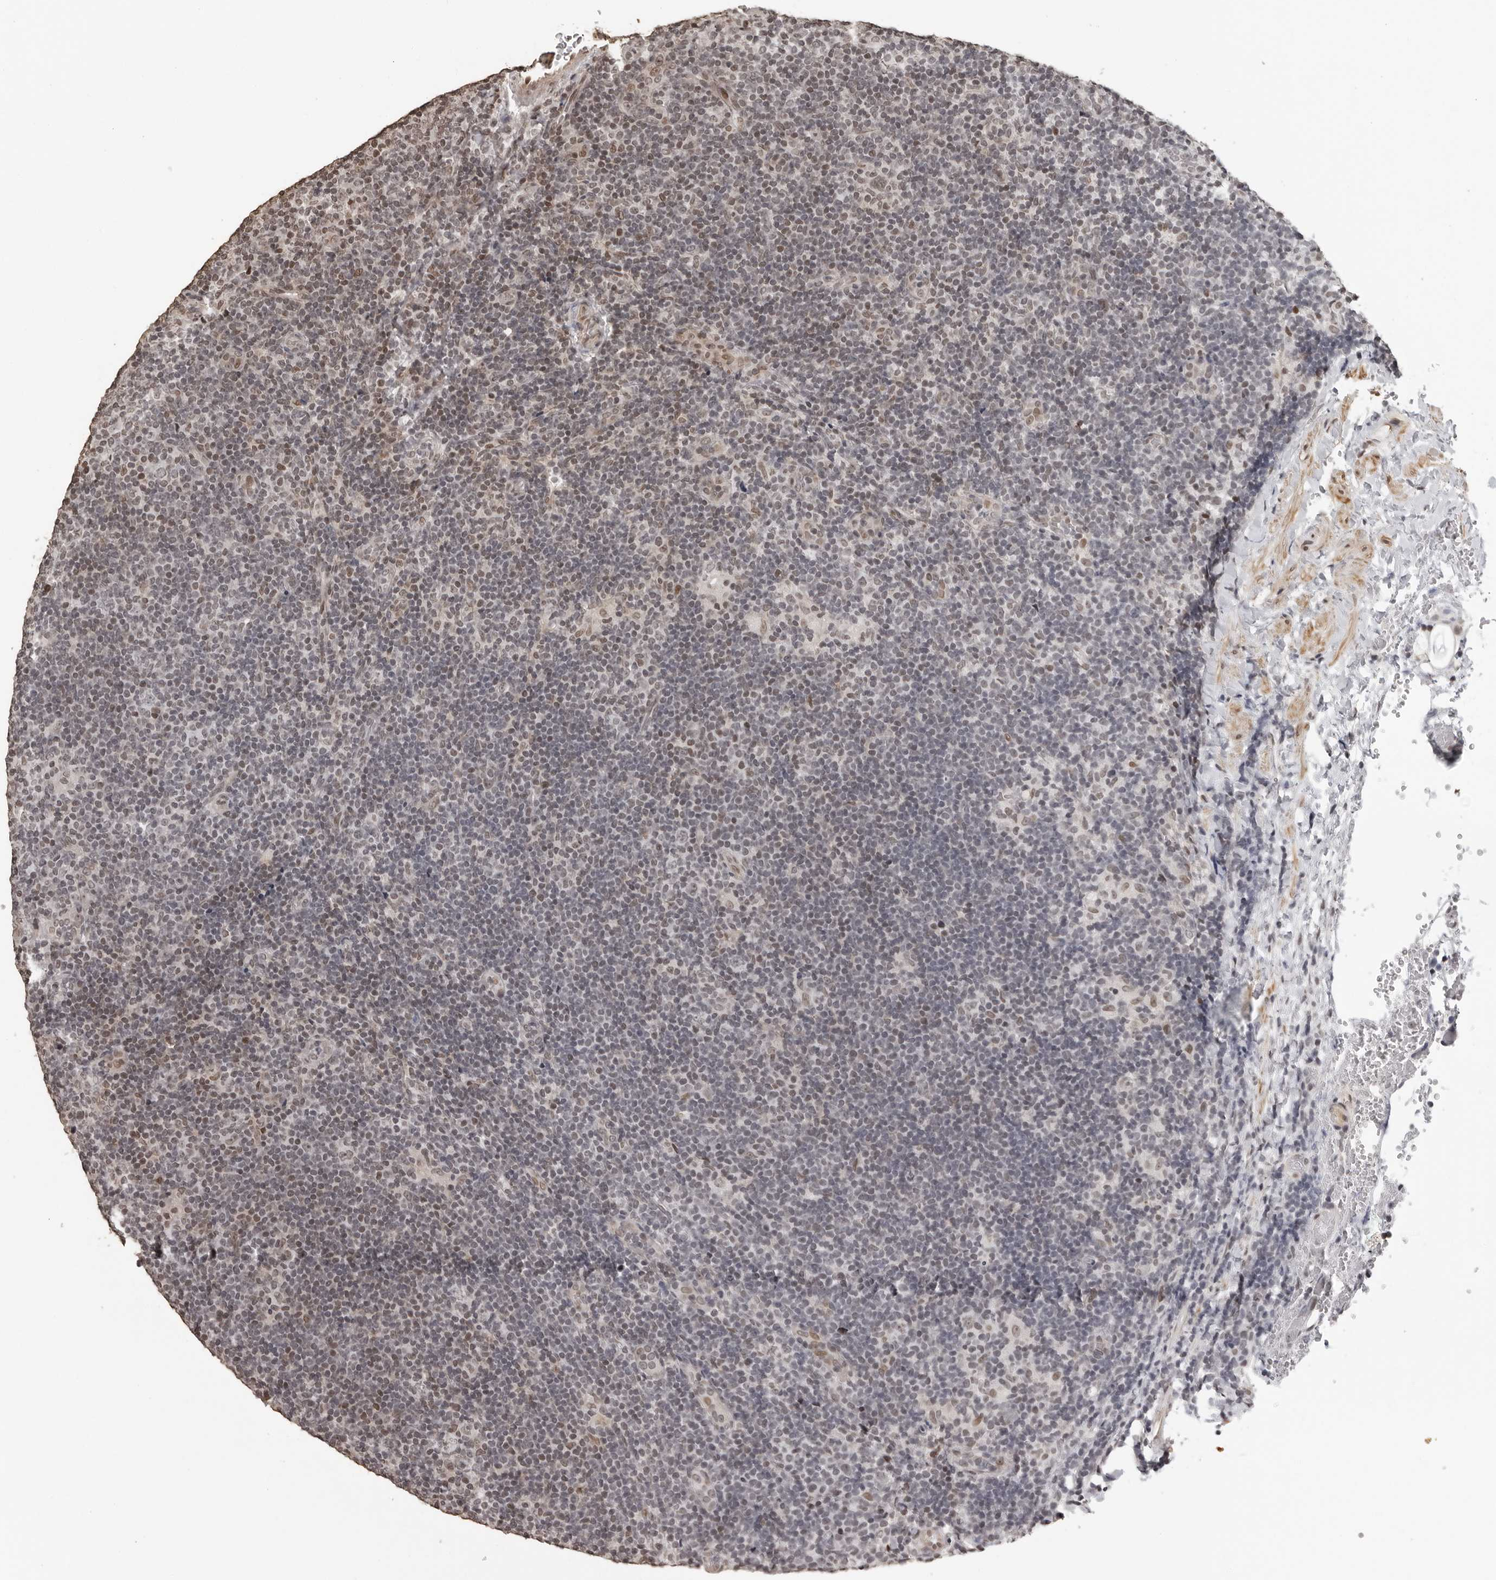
{"staining": {"intensity": "weak", "quantity": "25%-75%", "location": "nuclear"}, "tissue": "lymphoma", "cell_type": "Tumor cells", "image_type": "cancer", "snomed": [{"axis": "morphology", "description": "Hodgkin's disease, NOS"}, {"axis": "topography", "description": "Lymph node"}], "caption": "Immunohistochemical staining of human Hodgkin's disease demonstrates low levels of weak nuclear protein staining in about 25%-75% of tumor cells.", "gene": "ORC1", "patient": {"sex": "female", "age": 57}}